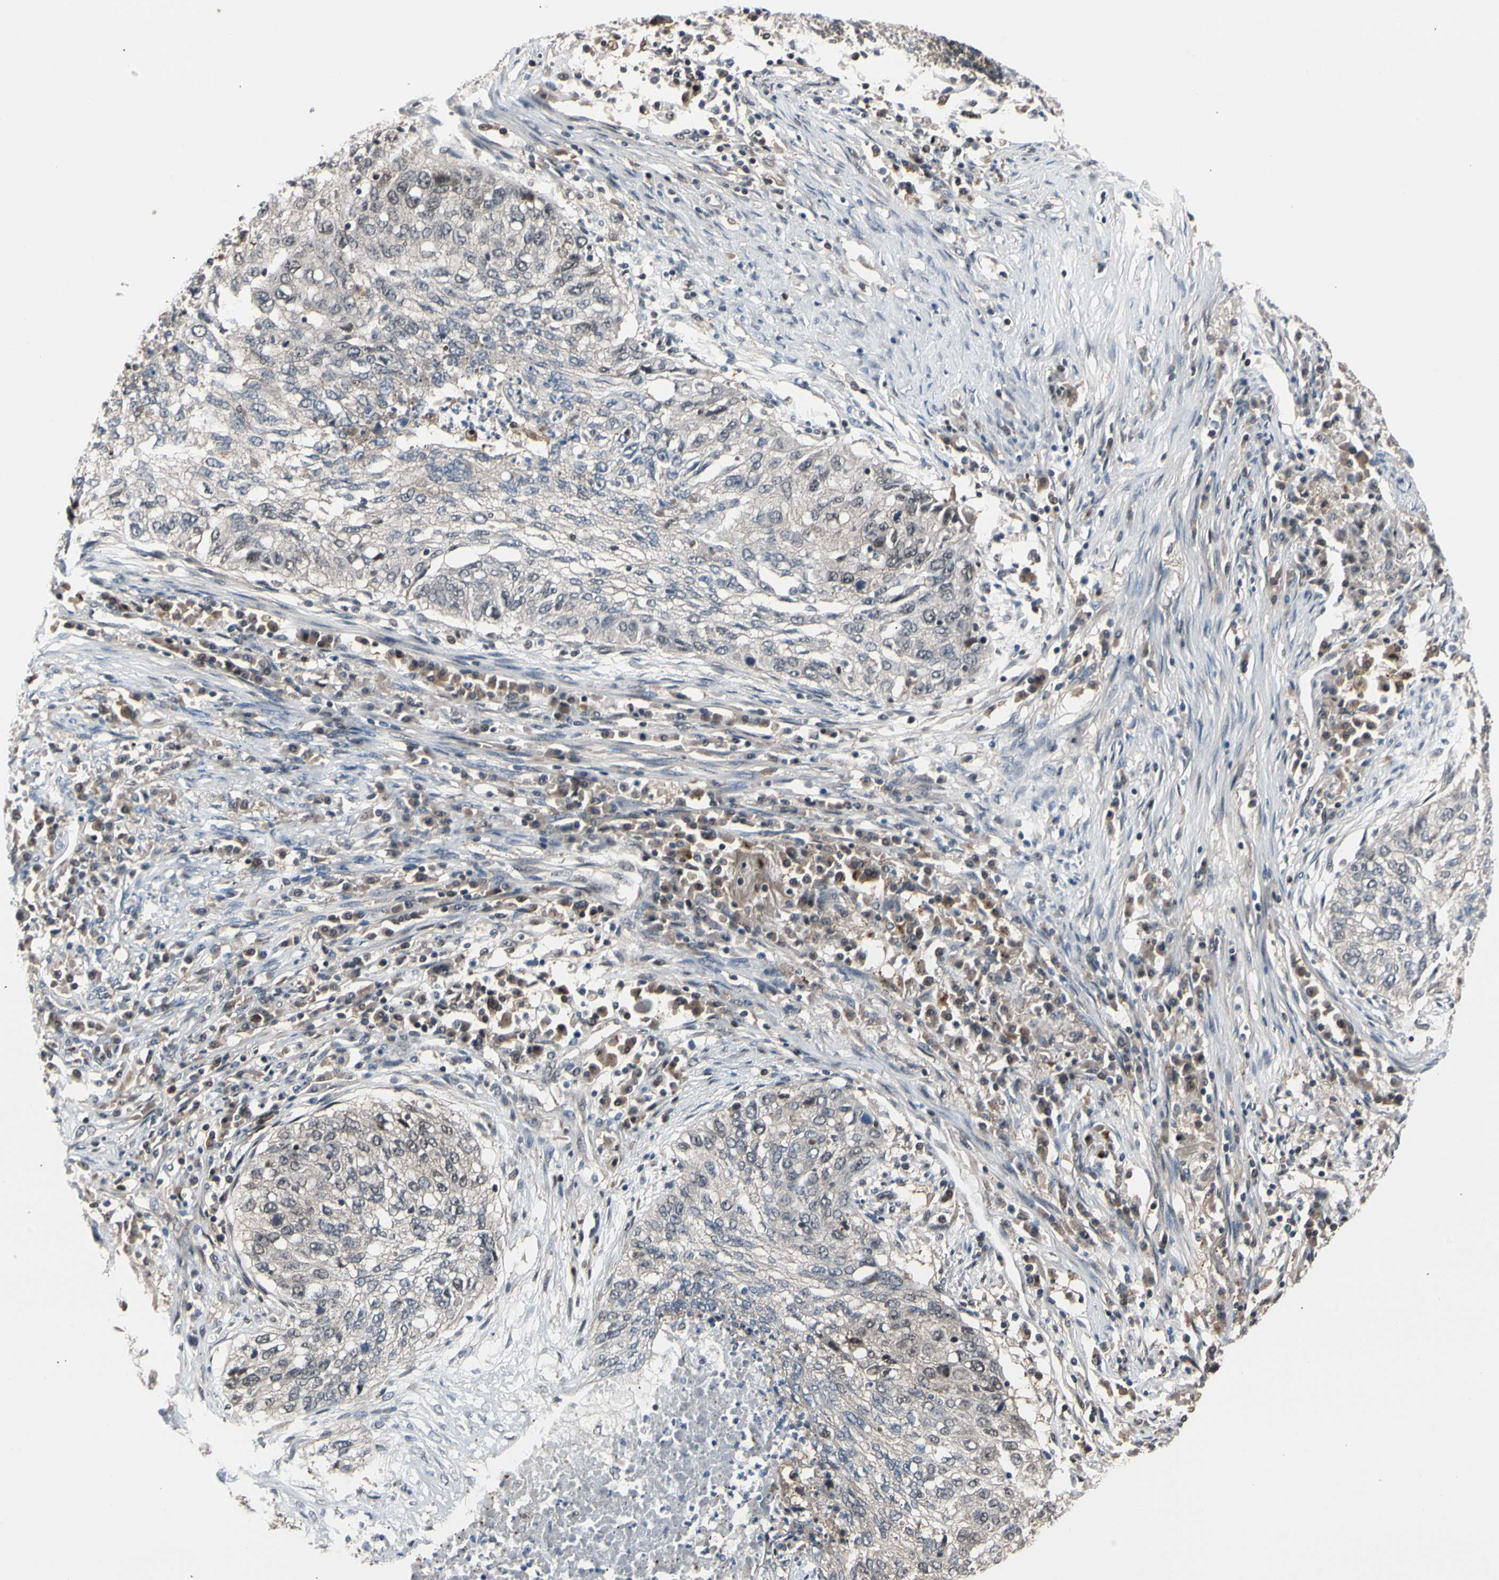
{"staining": {"intensity": "weak", "quantity": ">75%", "location": "cytoplasmic/membranous"}, "tissue": "lung cancer", "cell_type": "Tumor cells", "image_type": "cancer", "snomed": [{"axis": "morphology", "description": "Squamous cell carcinoma, NOS"}, {"axis": "topography", "description": "Lung"}], "caption": "Immunohistochemistry (IHC) micrograph of neoplastic tissue: human lung squamous cell carcinoma stained using IHC reveals low levels of weak protein expression localized specifically in the cytoplasmic/membranous of tumor cells, appearing as a cytoplasmic/membranous brown color.", "gene": "PSMA2", "patient": {"sex": "female", "age": 63}}